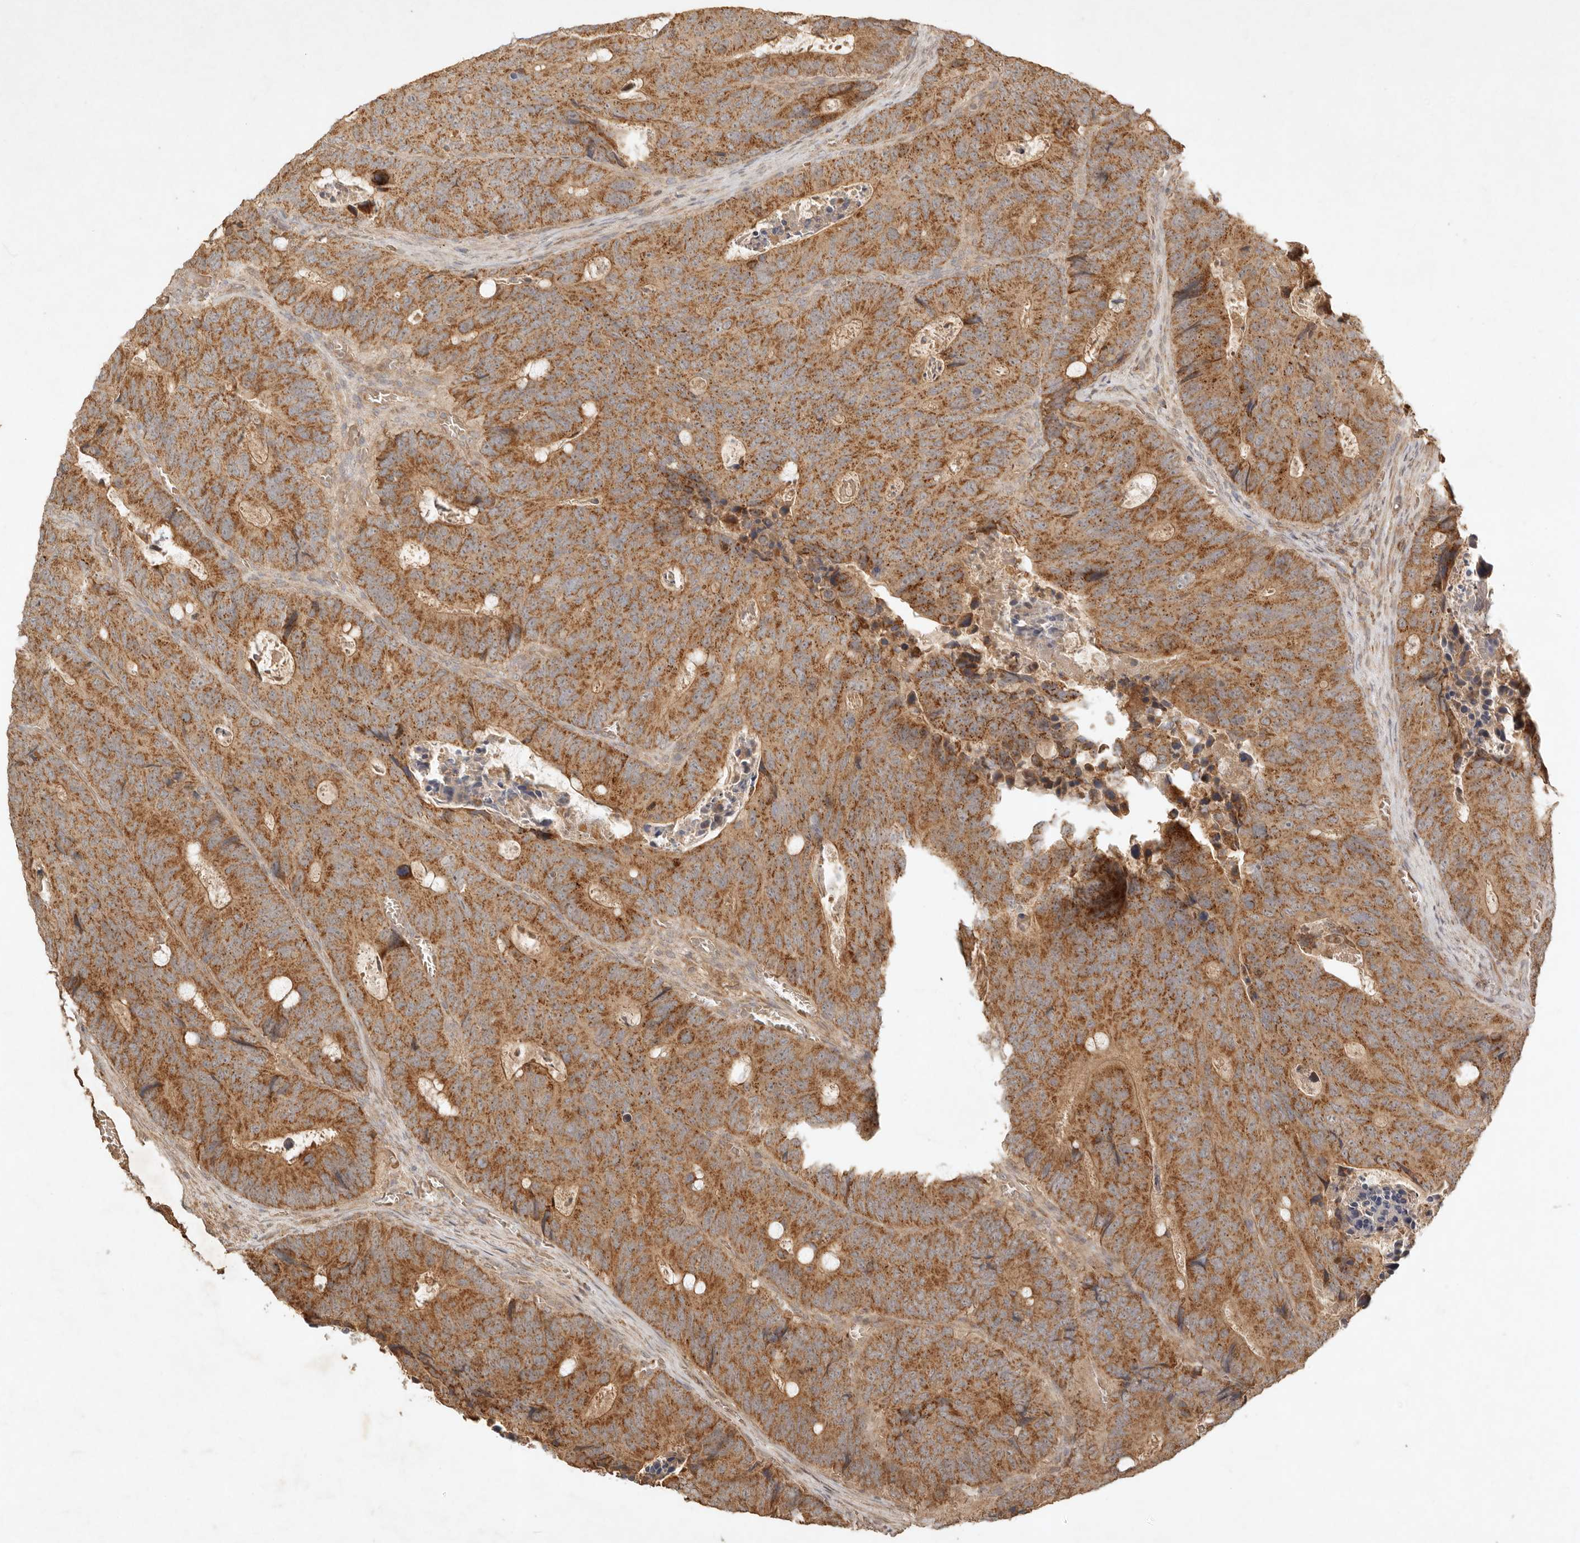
{"staining": {"intensity": "moderate", "quantity": ">75%", "location": "cytoplasmic/membranous"}, "tissue": "colorectal cancer", "cell_type": "Tumor cells", "image_type": "cancer", "snomed": [{"axis": "morphology", "description": "Adenocarcinoma, NOS"}, {"axis": "topography", "description": "Colon"}], "caption": "Colorectal cancer (adenocarcinoma) stained with a protein marker reveals moderate staining in tumor cells.", "gene": "CLEC4C", "patient": {"sex": "male", "age": 87}}